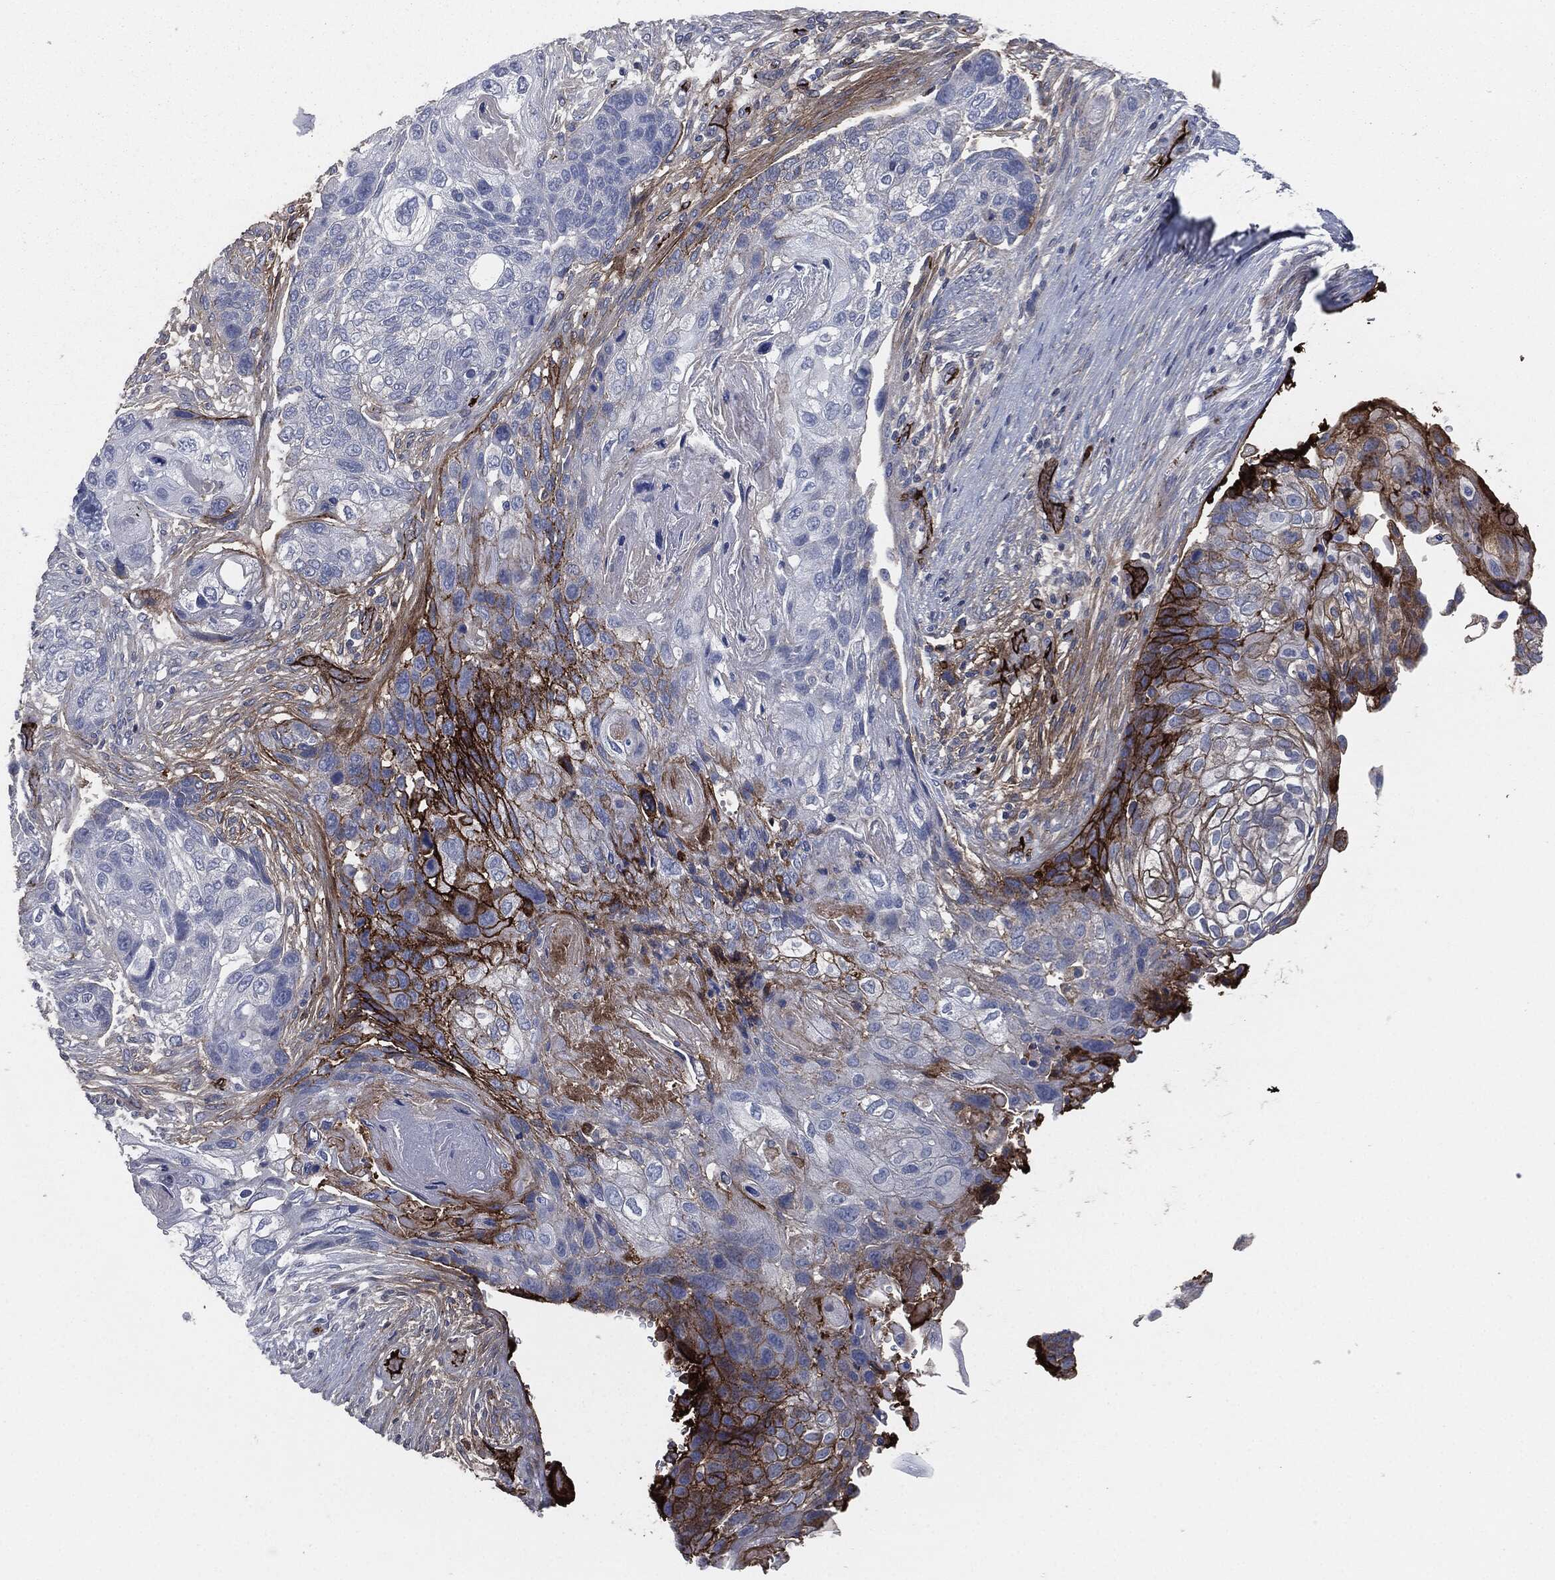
{"staining": {"intensity": "strong", "quantity": "<25%", "location": "cytoplasmic/membranous"}, "tissue": "lung cancer", "cell_type": "Tumor cells", "image_type": "cancer", "snomed": [{"axis": "morphology", "description": "Normal tissue, NOS"}, {"axis": "morphology", "description": "Squamous cell carcinoma, NOS"}, {"axis": "topography", "description": "Bronchus"}, {"axis": "topography", "description": "Lung"}], "caption": "Immunohistochemistry (IHC) (DAB) staining of human squamous cell carcinoma (lung) reveals strong cytoplasmic/membranous protein expression in about <25% of tumor cells. (IHC, brightfield microscopy, high magnification).", "gene": "APOB", "patient": {"sex": "male", "age": 69}}